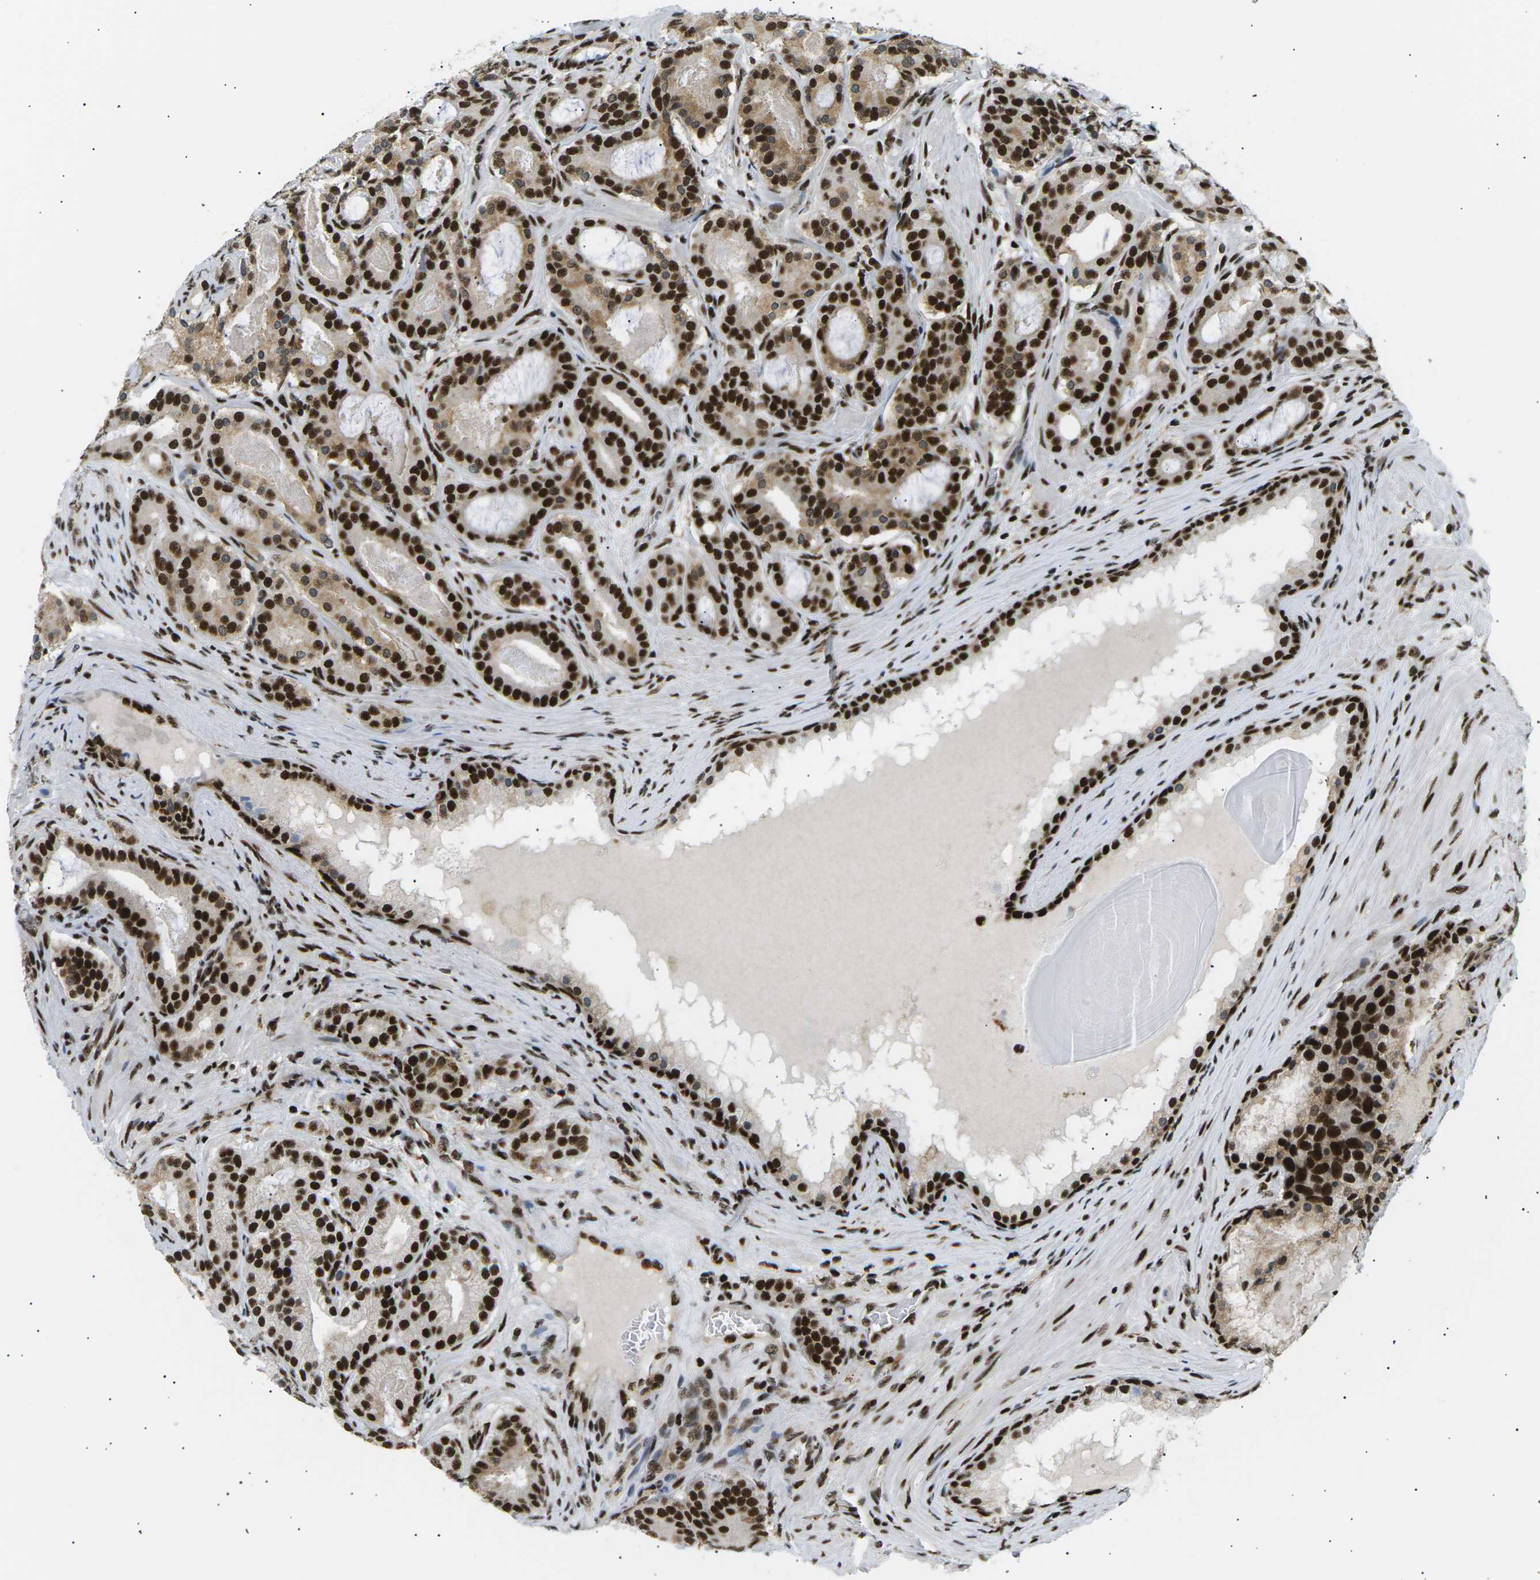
{"staining": {"intensity": "strong", "quantity": ">75%", "location": "cytoplasmic/membranous,nuclear"}, "tissue": "prostate cancer", "cell_type": "Tumor cells", "image_type": "cancer", "snomed": [{"axis": "morphology", "description": "Adenocarcinoma, High grade"}, {"axis": "topography", "description": "Prostate"}], "caption": "High-grade adenocarcinoma (prostate) was stained to show a protein in brown. There is high levels of strong cytoplasmic/membranous and nuclear positivity in about >75% of tumor cells.", "gene": "RPA2", "patient": {"sex": "male", "age": 60}}